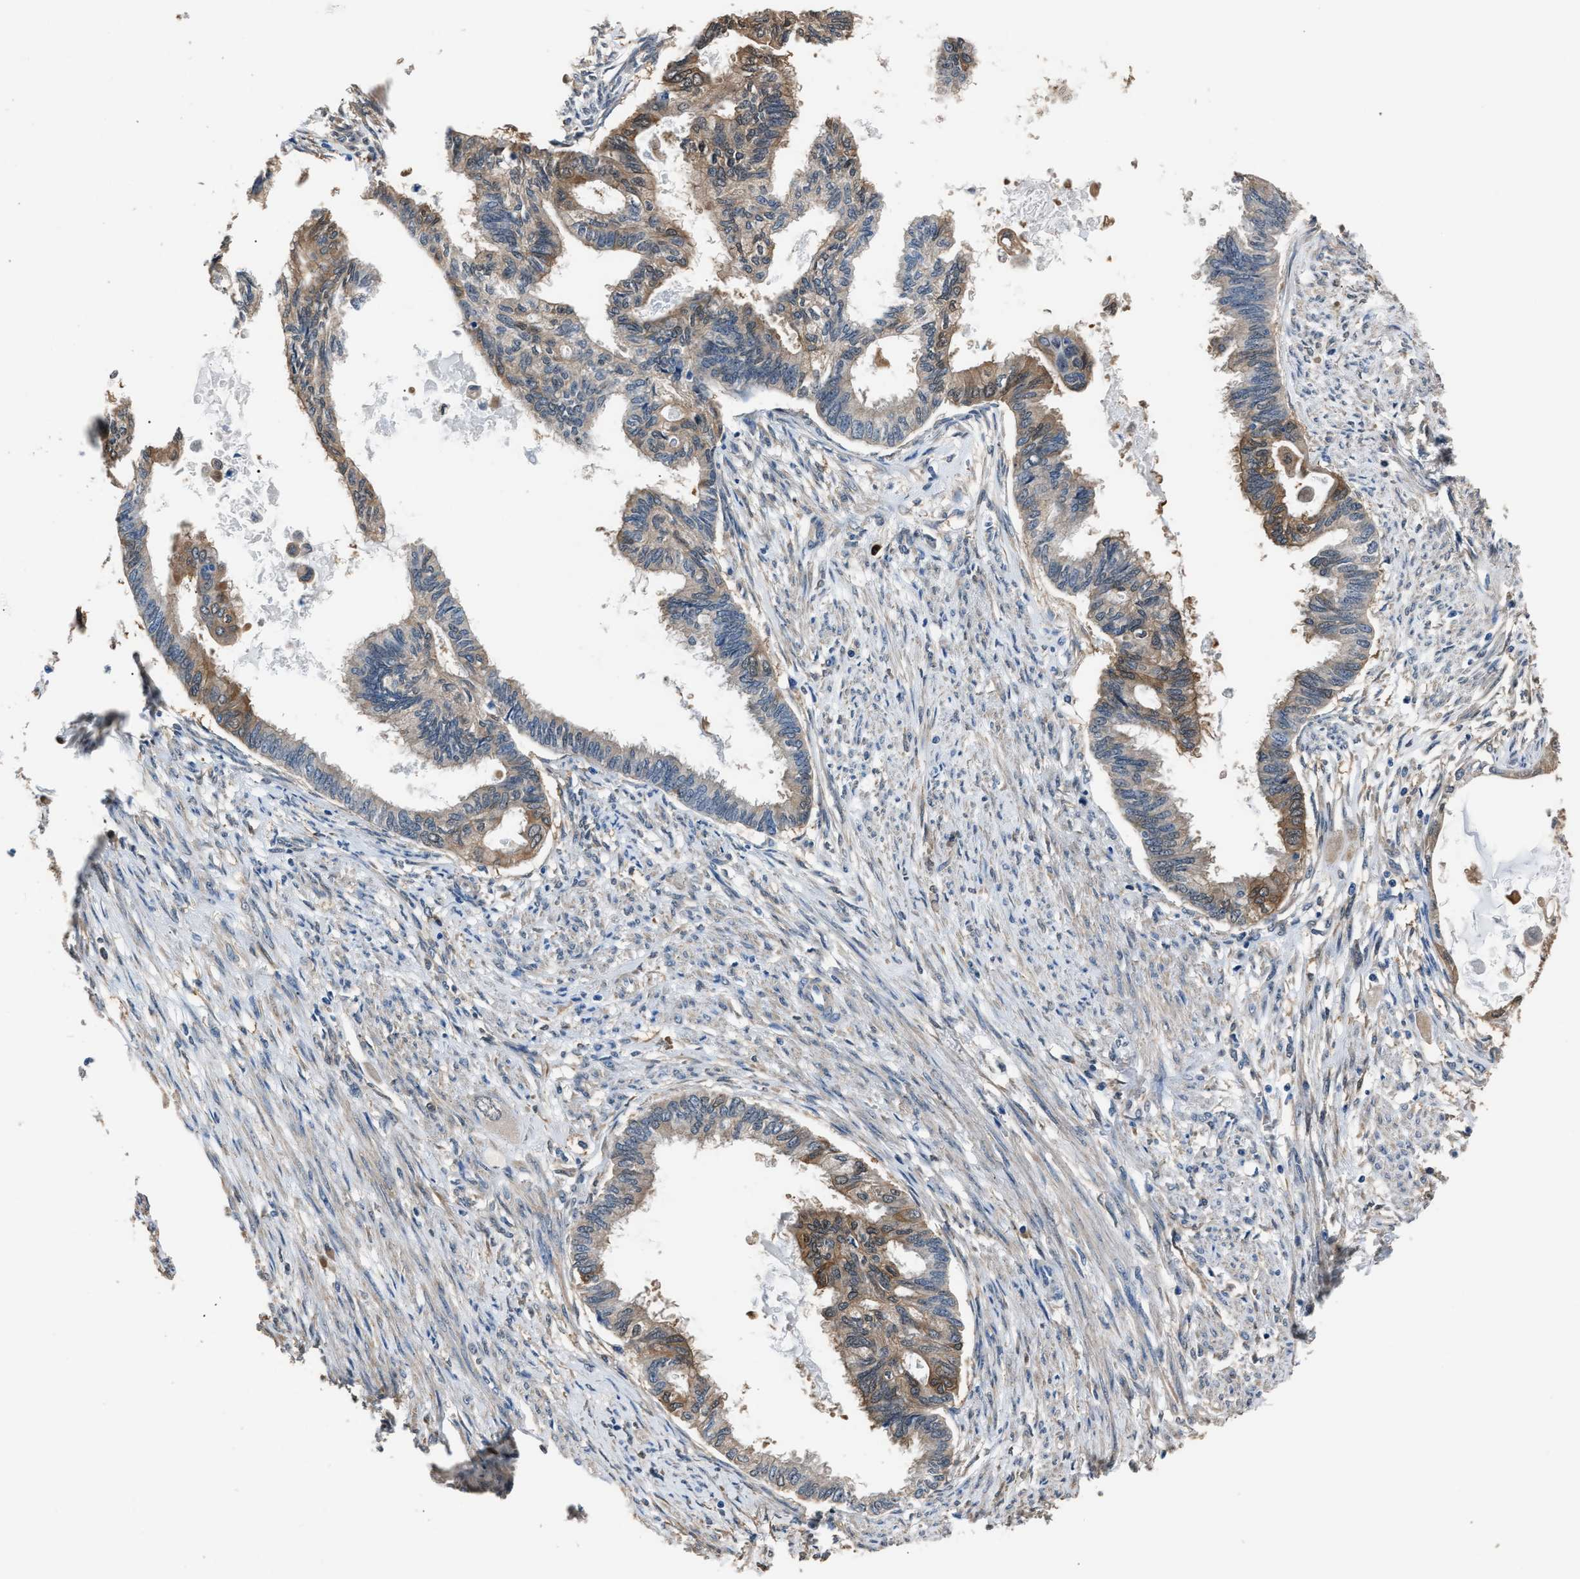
{"staining": {"intensity": "moderate", "quantity": "25%-75%", "location": "cytoplasmic/membranous"}, "tissue": "cervical cancer", "cell_type": "Tumor cells", "image_type": "cancer", "snomed": [{"axis": "morphology", "description": "Normal tissue, NOS"}, {"axis": "morphology", "description": "Adenocarcinoma, NOS"}, {"axis": "topography", "description": "Cervix"}, {"axis": "topography", "description": "Endometrium"}], "caption": "A brown stain shows moderate cytoplasmic/membranous positivity of a protein in human cervical cancer tumor cells.", "gene": "GSTP1", "patient": {"sex": "female", "age": 86}}